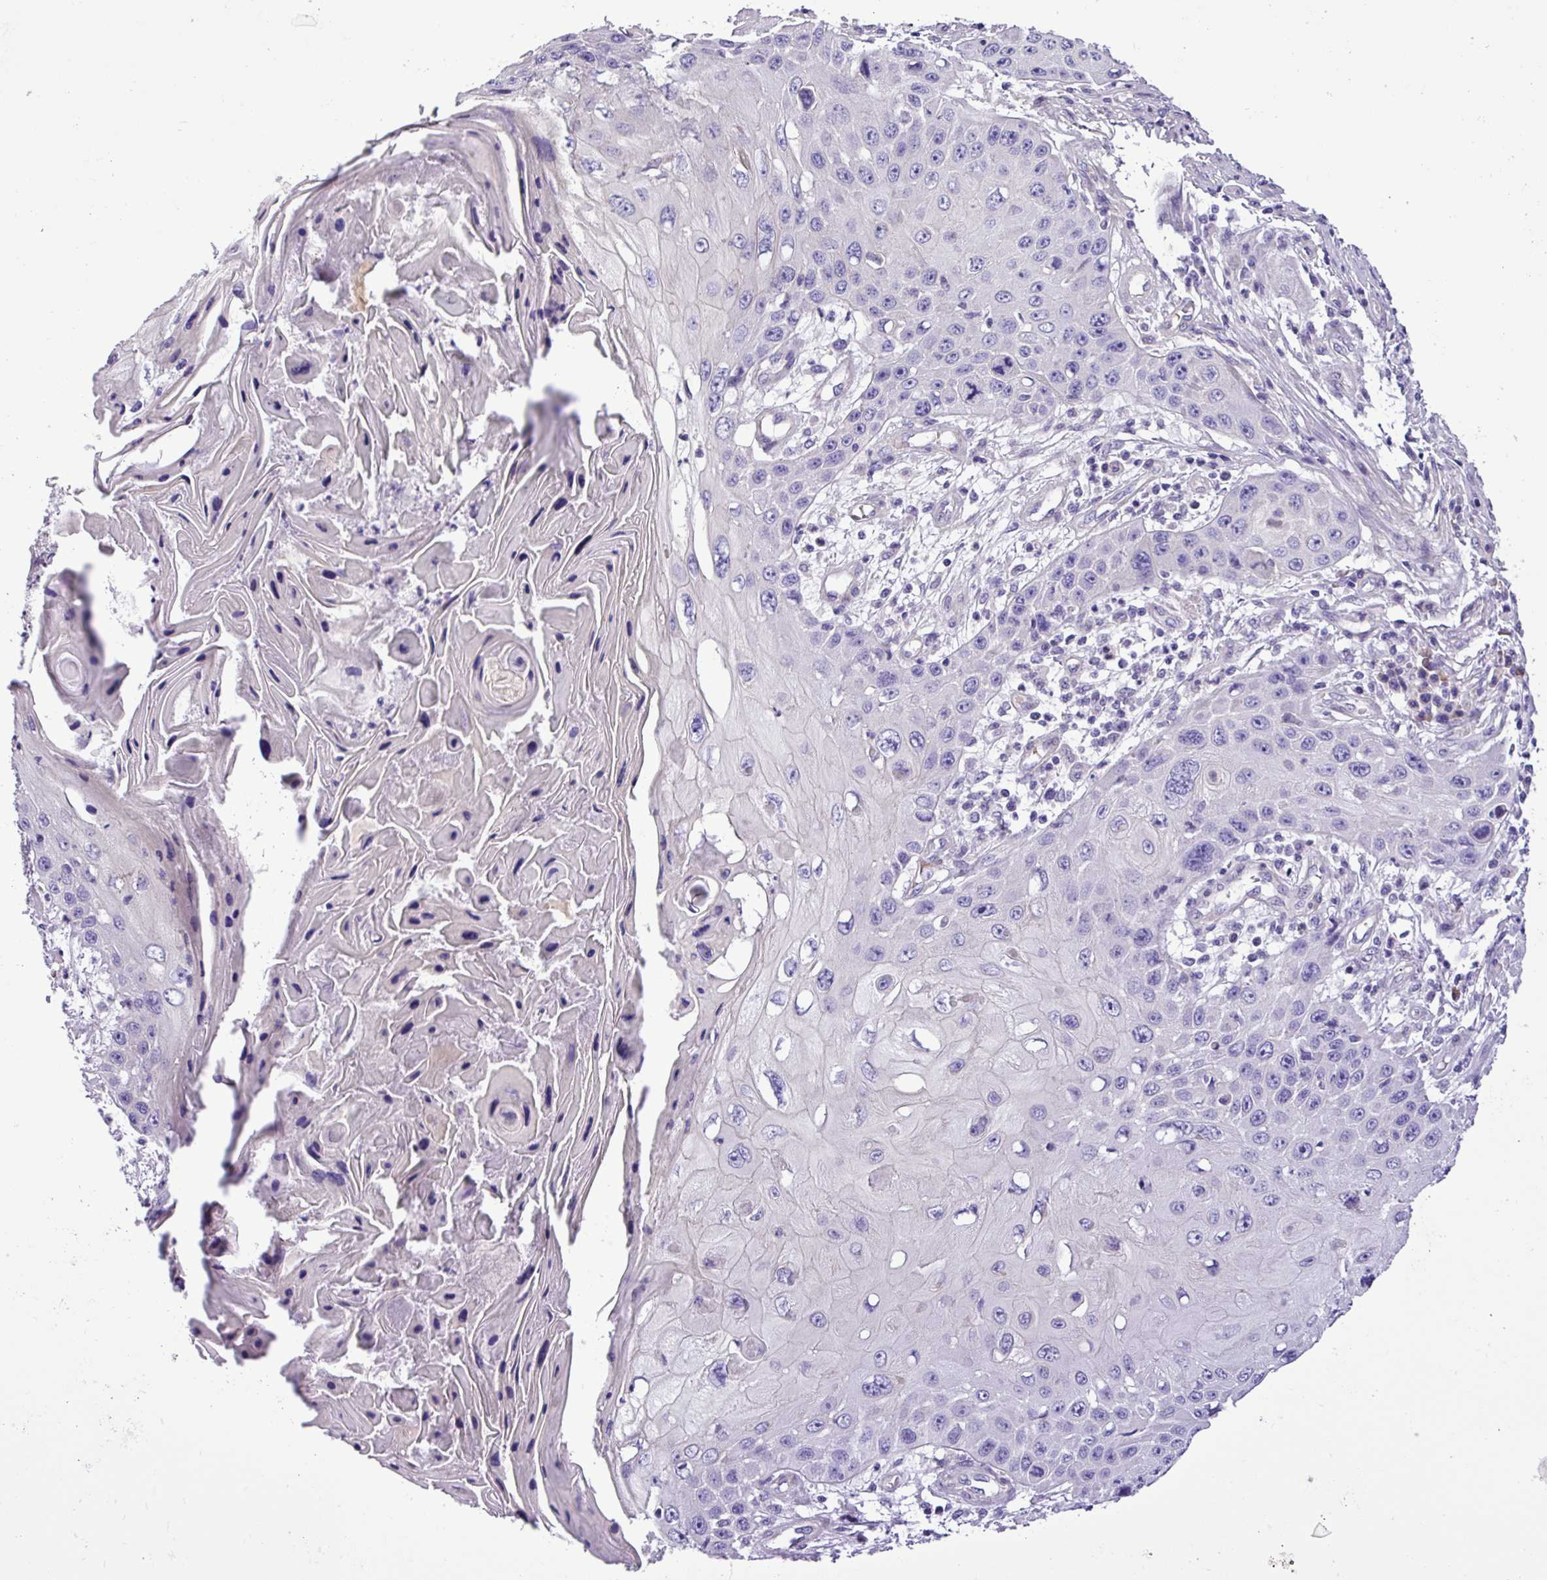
{"staining": {"intensity": "negative", "quantity": "none", "location": "none"}, "tissue": "skin cancer", "cell_type": "Tumor cells", "image_type": "cancer", "snomed": [{"axis": "morphology", "description": "Squamous cell carcinoma, NOS"}, {"axis": "topography", "description": "Skin"}, {"axis": "topography", "description": "Vulva"}], "caption": "Tumor cells show no significant protein expression in squamous cell carcinoma (skin).", "gene": "C11orf91", "patient": {"sex": "female", "age": 44}}